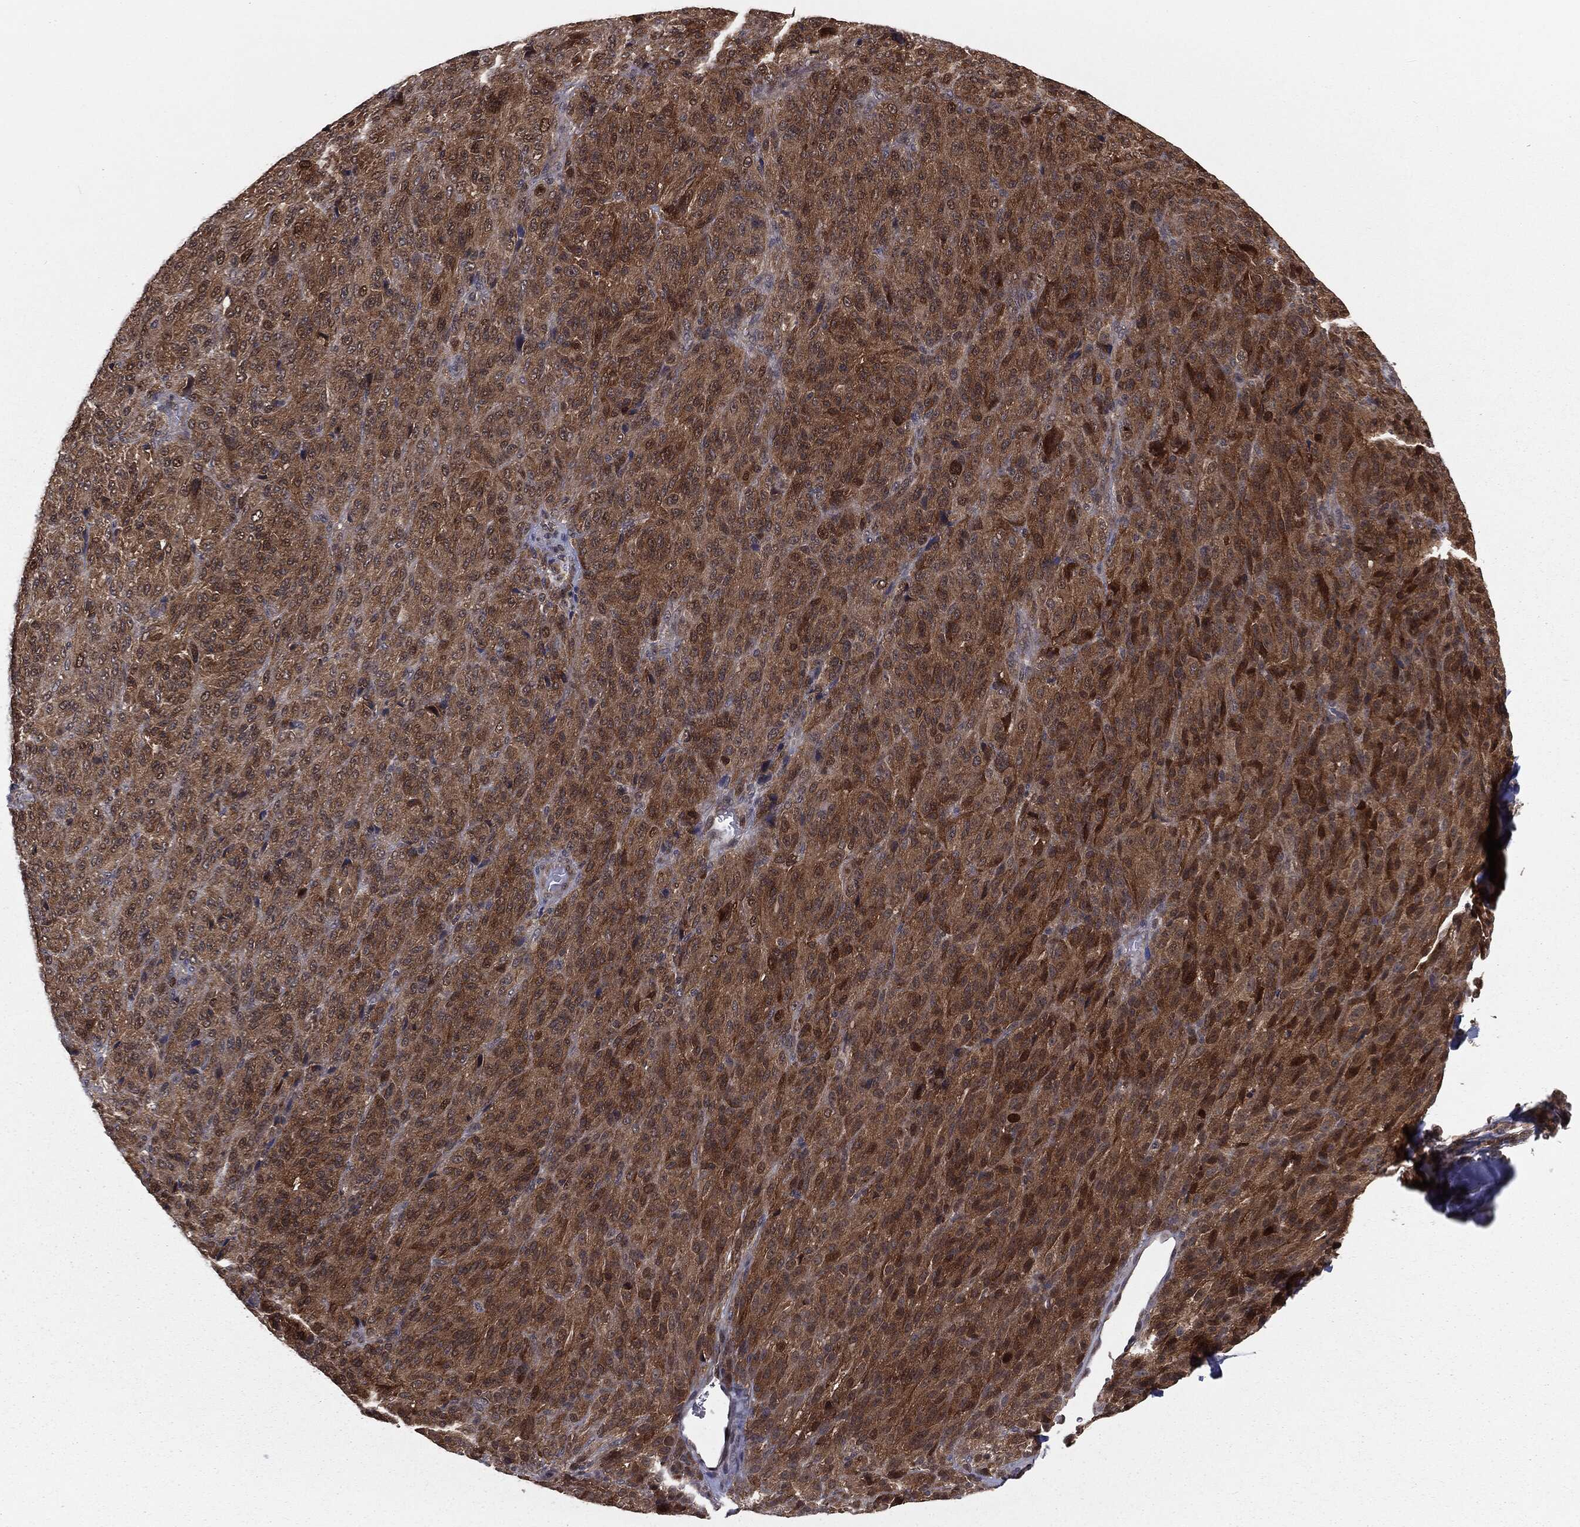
{"staining": {"intensity": "moderate", "quantity": ">75%", "location": "nuclear"}, "tissue": "melanoma", "cell_type": "Tumor cells", "image_type": "cancer", "snomed": [{"axis": "morphology", "description": "Malignant melanoma, Metastatic site"}, {"axis": "topography", "description": "Brain"}], "caption": "DAB immunohistochemical staining of malignant melanoma (metastatic site) reveals moderate nuclear protein staining in approximately >75% of tumor cells. The staining was performed using DAB, with brown indicating positive protein expression. Nuclei are stained blue with hematoxylin.", "gene": "FBXO7", "patient": {"sex": "female", "age": 56}}